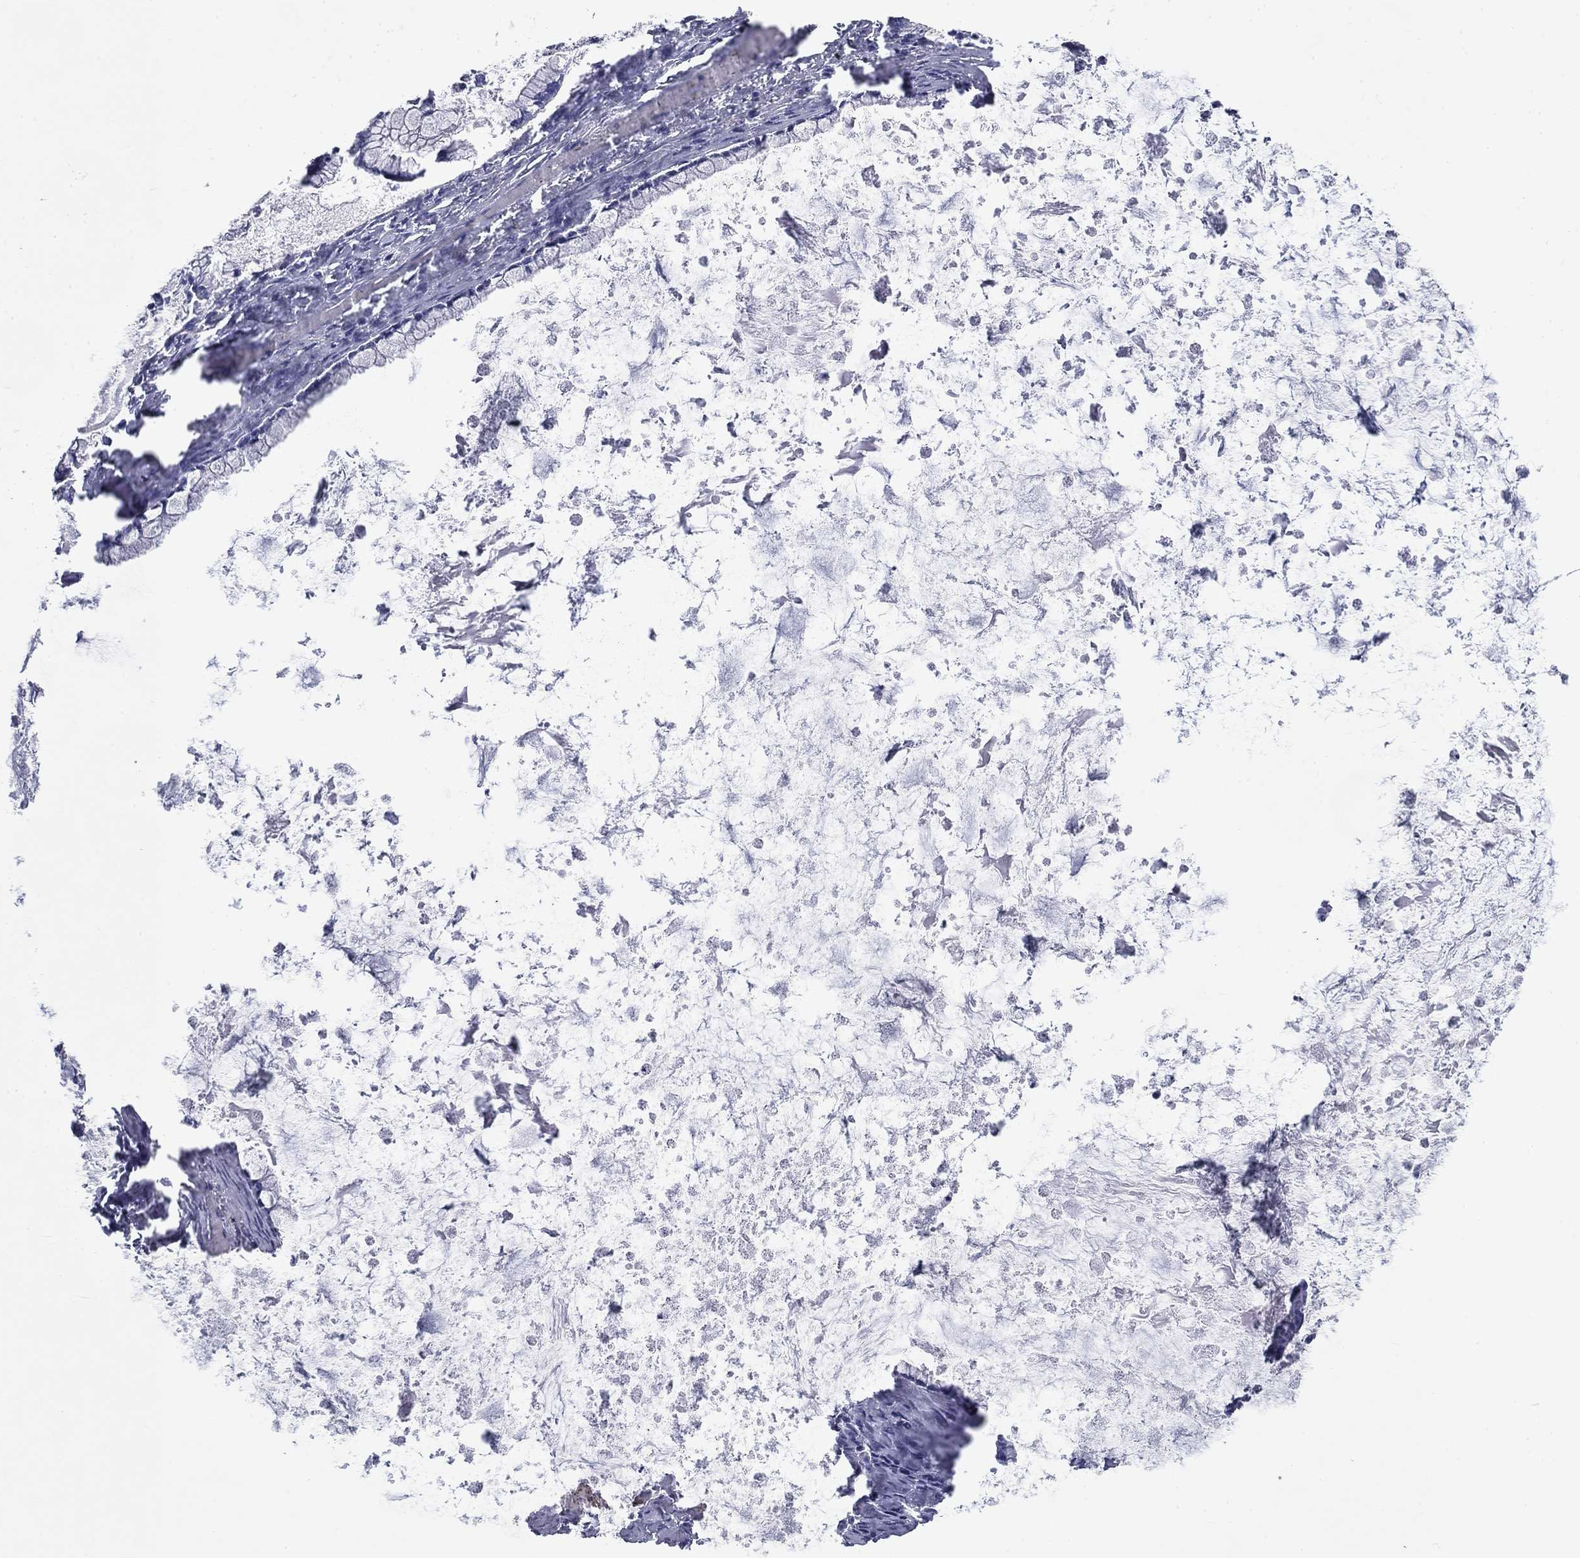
{"staining": {"intensity": "negative", "quantity": "none", "location": "none"}, "tissue": "ovarian cancer", "cell_type": "Tumor cells", "image_type": "cancer", "snomed": [{"axis": "morphology", "description": "Cystadenocarcinoma, mucinous, NOS"}, {"axis": "topography", "description": "Ovary"}], "caption": "A photomicrograph of human ovarian cancer is negative for staining in tumor cells.", "gene": "POU2F2", "patient": {"sex": "female", "age": 67}}